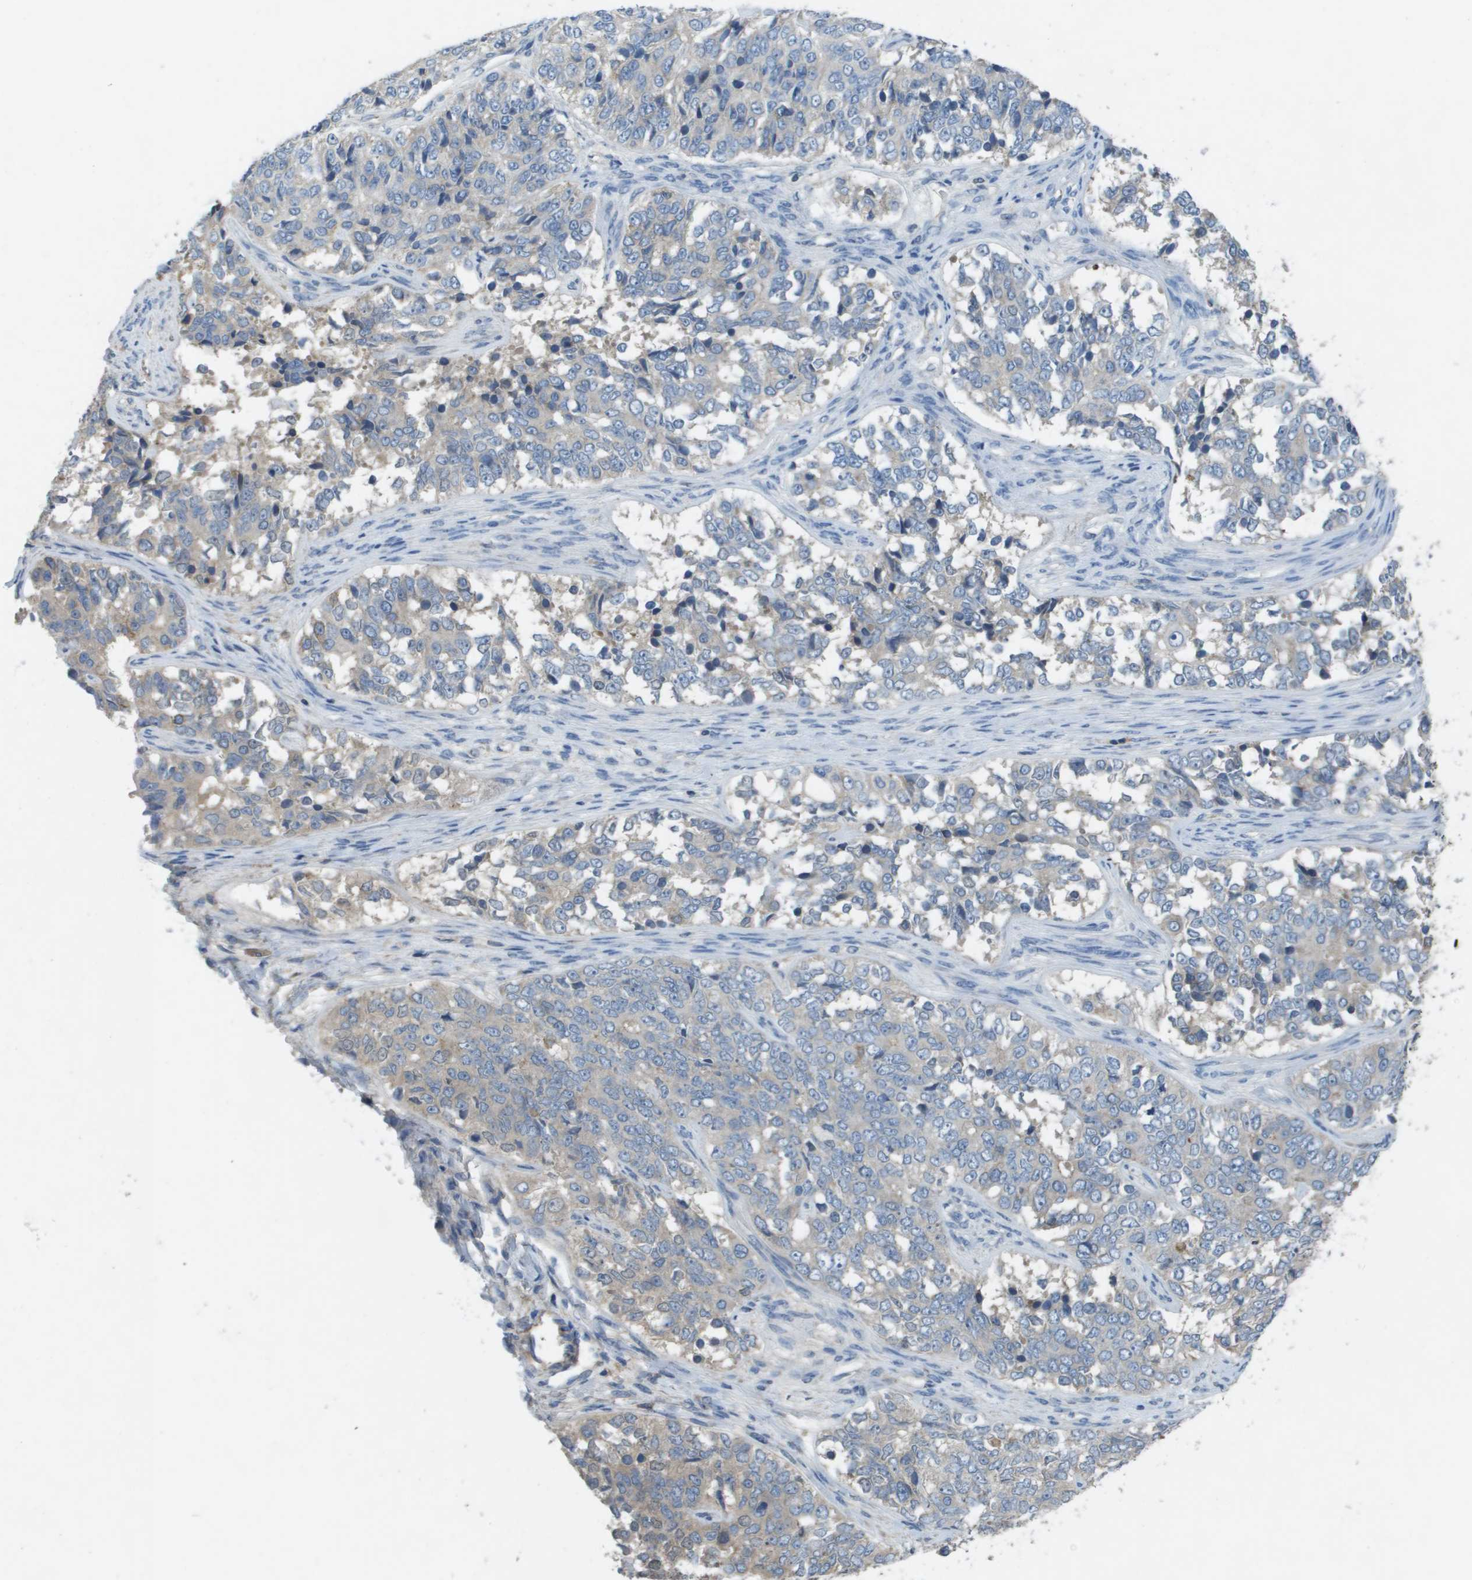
{"staining": {"intensity": "negative", "quantity": "none", "location": "none"}, "tissue": "ovarian cancer", "cell_type": "Tumor cells", "image_type": "cancer", "snomed": [{"axis": "morphology", "description": "Carcinoma, endometroid"}, {"axis": "topography", "description": "Ovary"}], "caption": "An immunohistochemistry (IHC) micrograph of endometroid carcinoma (ovarian) is shown. There is no staining in tumor cells of endometroid carcinoma (ovarian). The staining was performed using DAB to visualize the protein expression in brown, while the nuclei were stained in blue with hematoxylin (Magnification: 20x).", "gene": "CLCA4", "patient": {"sex": "female", "age": 51}}